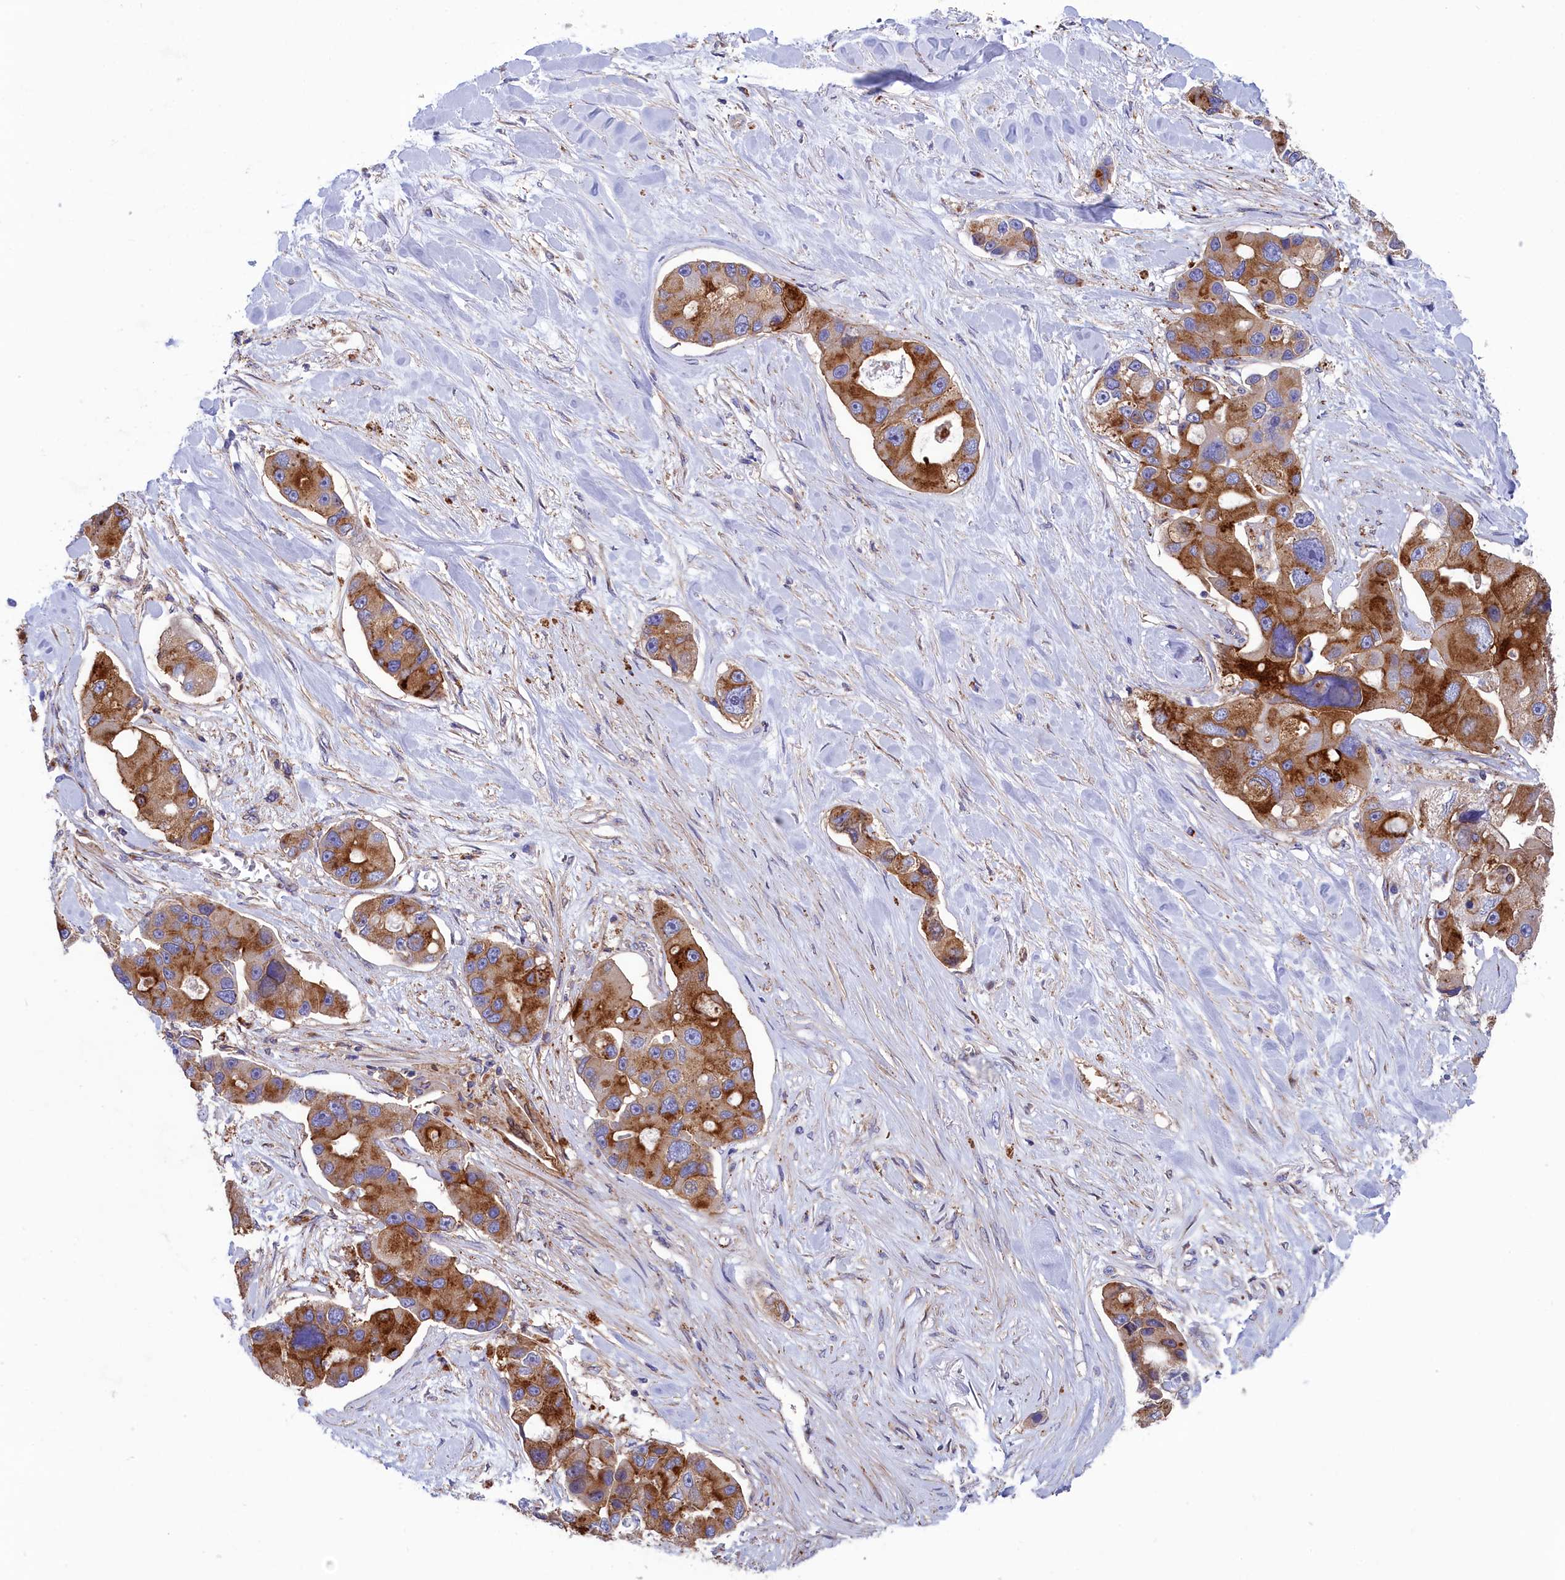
{"staining": {"intensity": "strong", "quantity": ">75%", "location": "cytoplasmic/membranous"}, "tissue": "lung cancer", "cell_type": "Tumor cells", "image_type": "cancer", "snomed": [{"axis": "morphology", "description": "Adenocarcinoma, NOS"}, {"axis": "topography", "description": "Lung"}], "caption": "Immunohistochemical staining of human adenocarcinoma (lung) exhibits high levels of strong cytoplasmic/membranous protein positivity in approximately >75% of tumor cells. Nuclei are stained in blue.", "gene": "SCAMP4", "patient": {"sex": "female", "age": 54}}